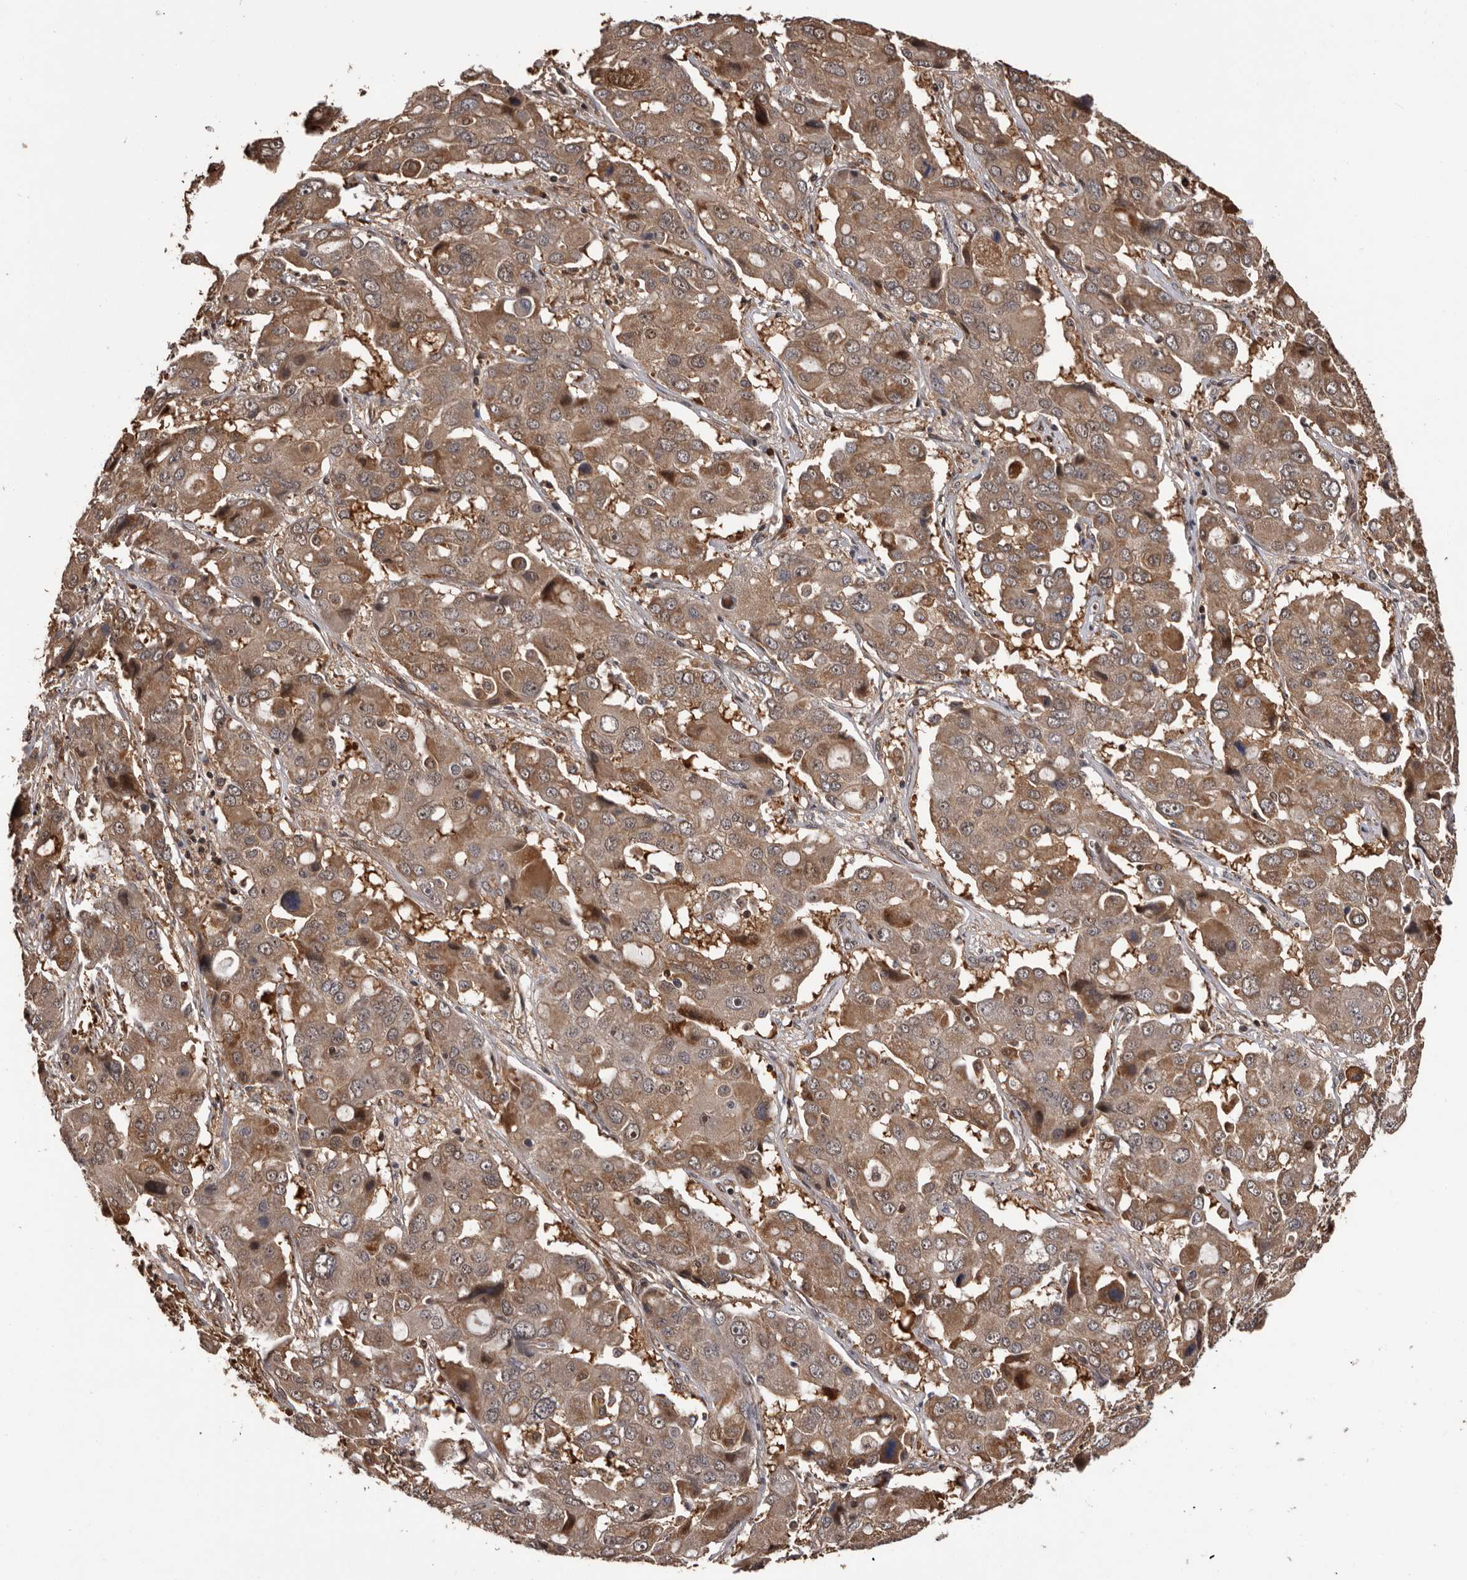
{"staining": {"intensity": "moderate", "quantity": ">75%", "location": "cytoplasmic/membranous"}, "tissue": "liver cancer", "cell_type": "Tumor cells", "image_type": "cancer", "snomed": [{"axis": "morphology", "description": "Cholangiocarcinoma"}, {"axis": "topography", "description": "Liver"}], "caption": "Brown immunohistochemical staining in liver cancer (cholangiocarcinoma) displays moderate cytoplasmic/membranous positivity in approximately >75% of tumor cells. (DAB (3,3'-diaminobenzidine) IHC, brown staining for protein, blue staining for nuclei).", "gene": "ADAMTS2", "patient": {"sex": "male", "age": 67}}